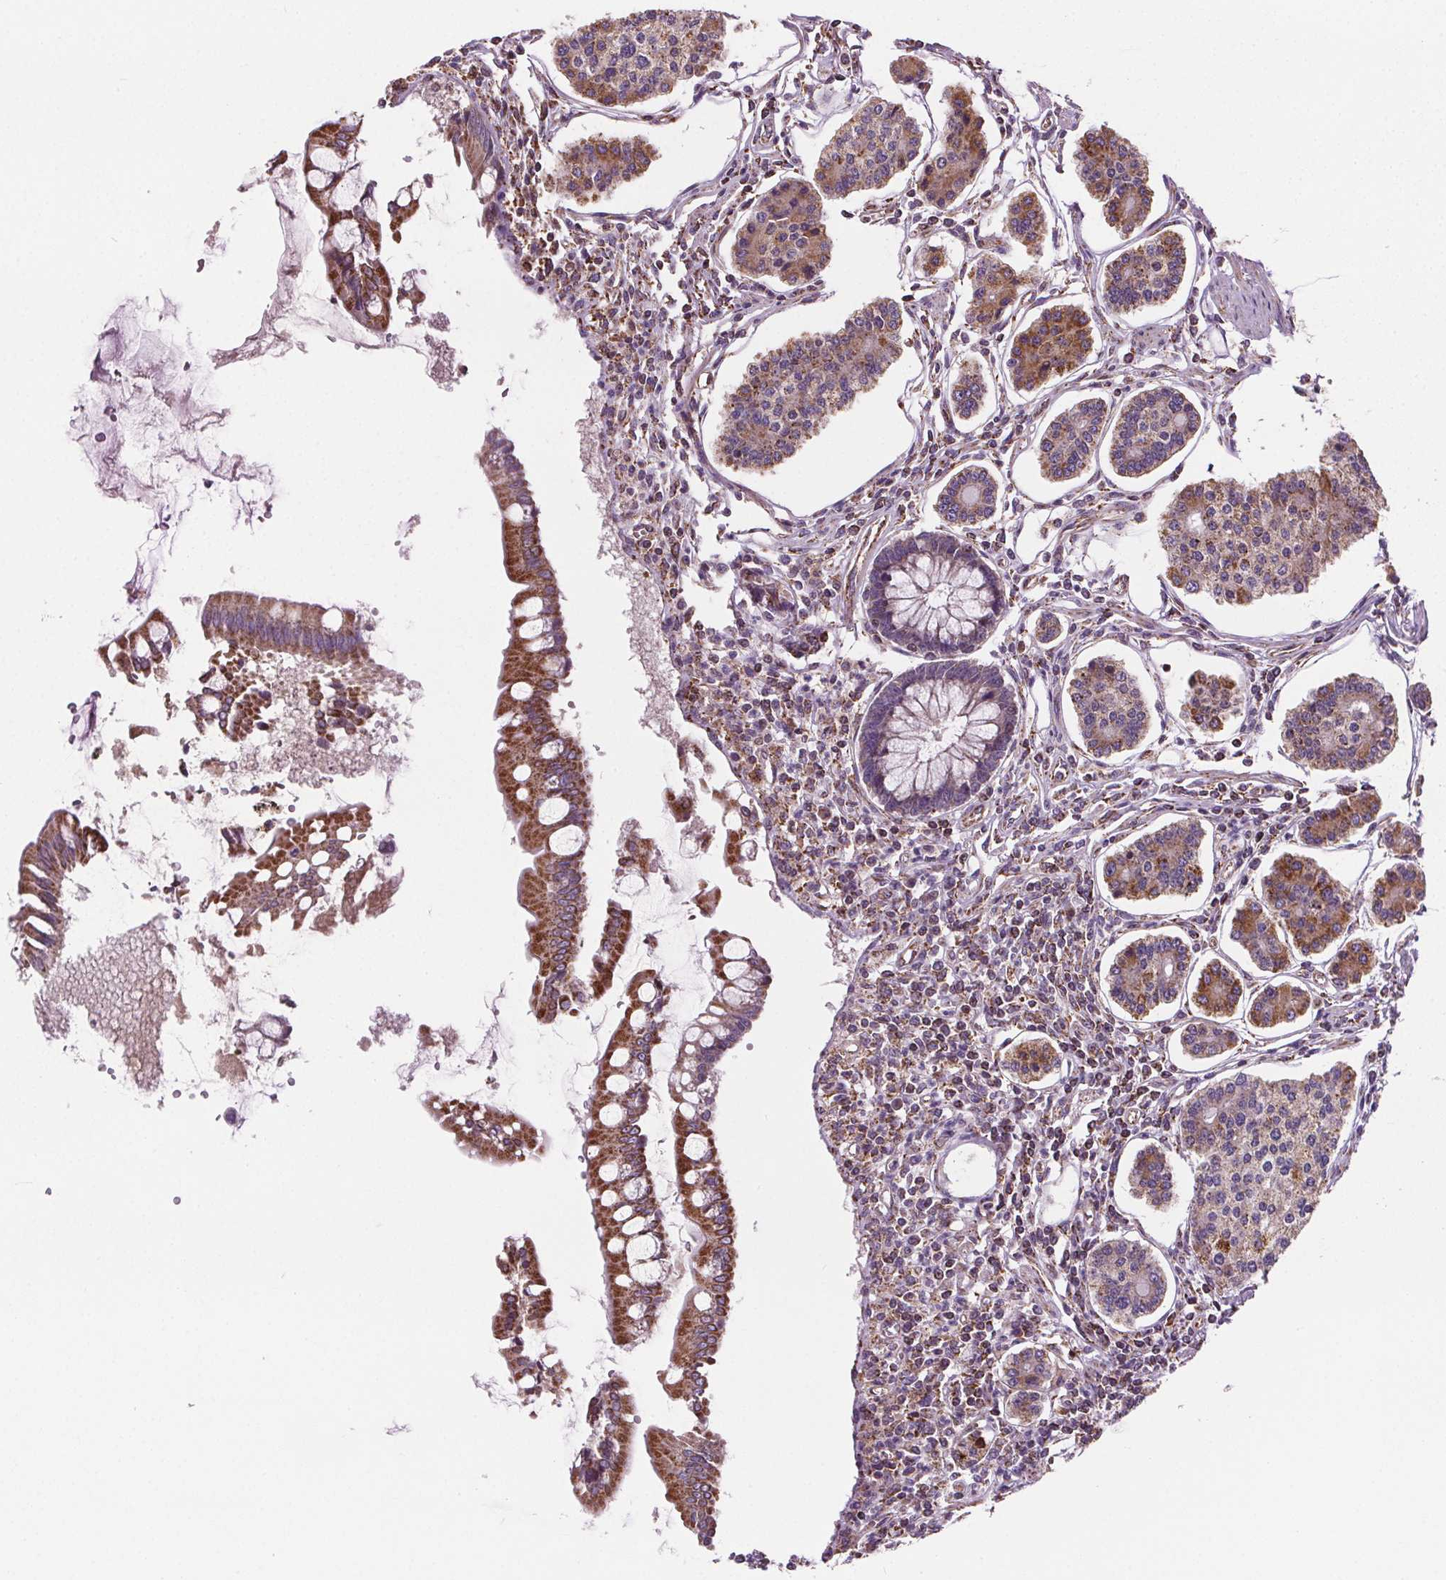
{"staining": {"intensity": "moderate", "quantity": "25%-75%", "location": "cytoplasmic/membranous"}, "tissue": "carcinoid", "cell_type": "Tumor cells", "image_type": "cancer", "snomed": [{"axis": "morphology", "description": "Carcinoid, malignant, NOS"}, {"axis": "topography", "description": "Small intestine"}], "caption": "This is a photomicrograph of IHC staining of carcinoid (malignant), which shows moderate staining in the cytoplasmic/membranous of tumor cells.", "gene": "GOLT1B", "patient": {"sex": "female", "age": 65}}